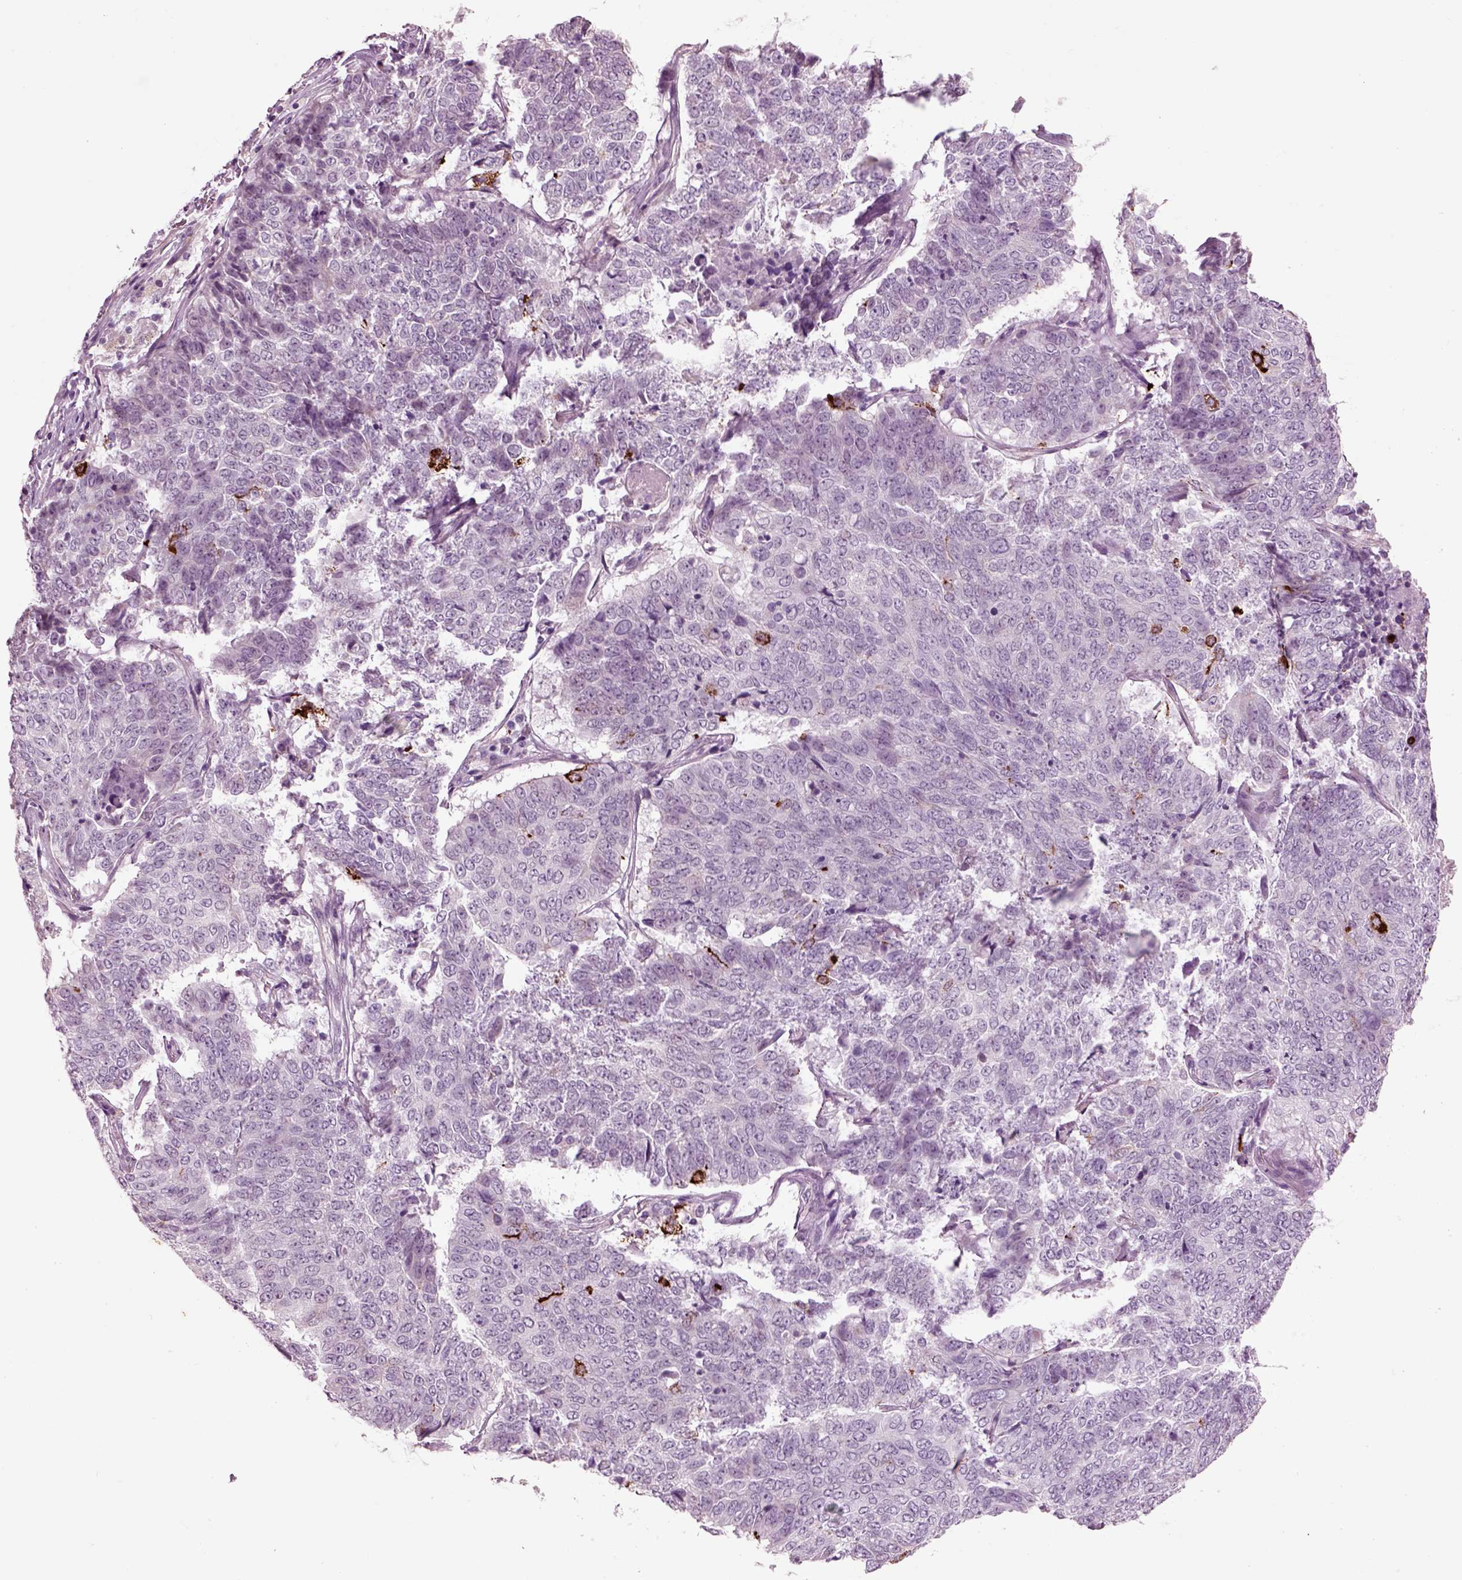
{"staining": {"intensity": "strong", "quantity": "<25%", "location": "cytoplasmic/membranous"}, "tissue": "lung cancer", "cell_type": "Tumor cells", "image_type": "cancer", "snomed": [{"axis": "morphology", "description": "Squamous cell carcinoma, NOS"}, {"axis": "topography", "description": "Lung"}], "caption": "The immunohistochemical stain shows strong cytoplasmic/membranous expression in tumor cells of lung squamous cell carcinoma tissue. (DAB (3,3'-diaminobenzidine) IHC with brightfield microscopy, high magnification).", "gene": "CHGB", "patient": {"sex": "male", "age": 64}}